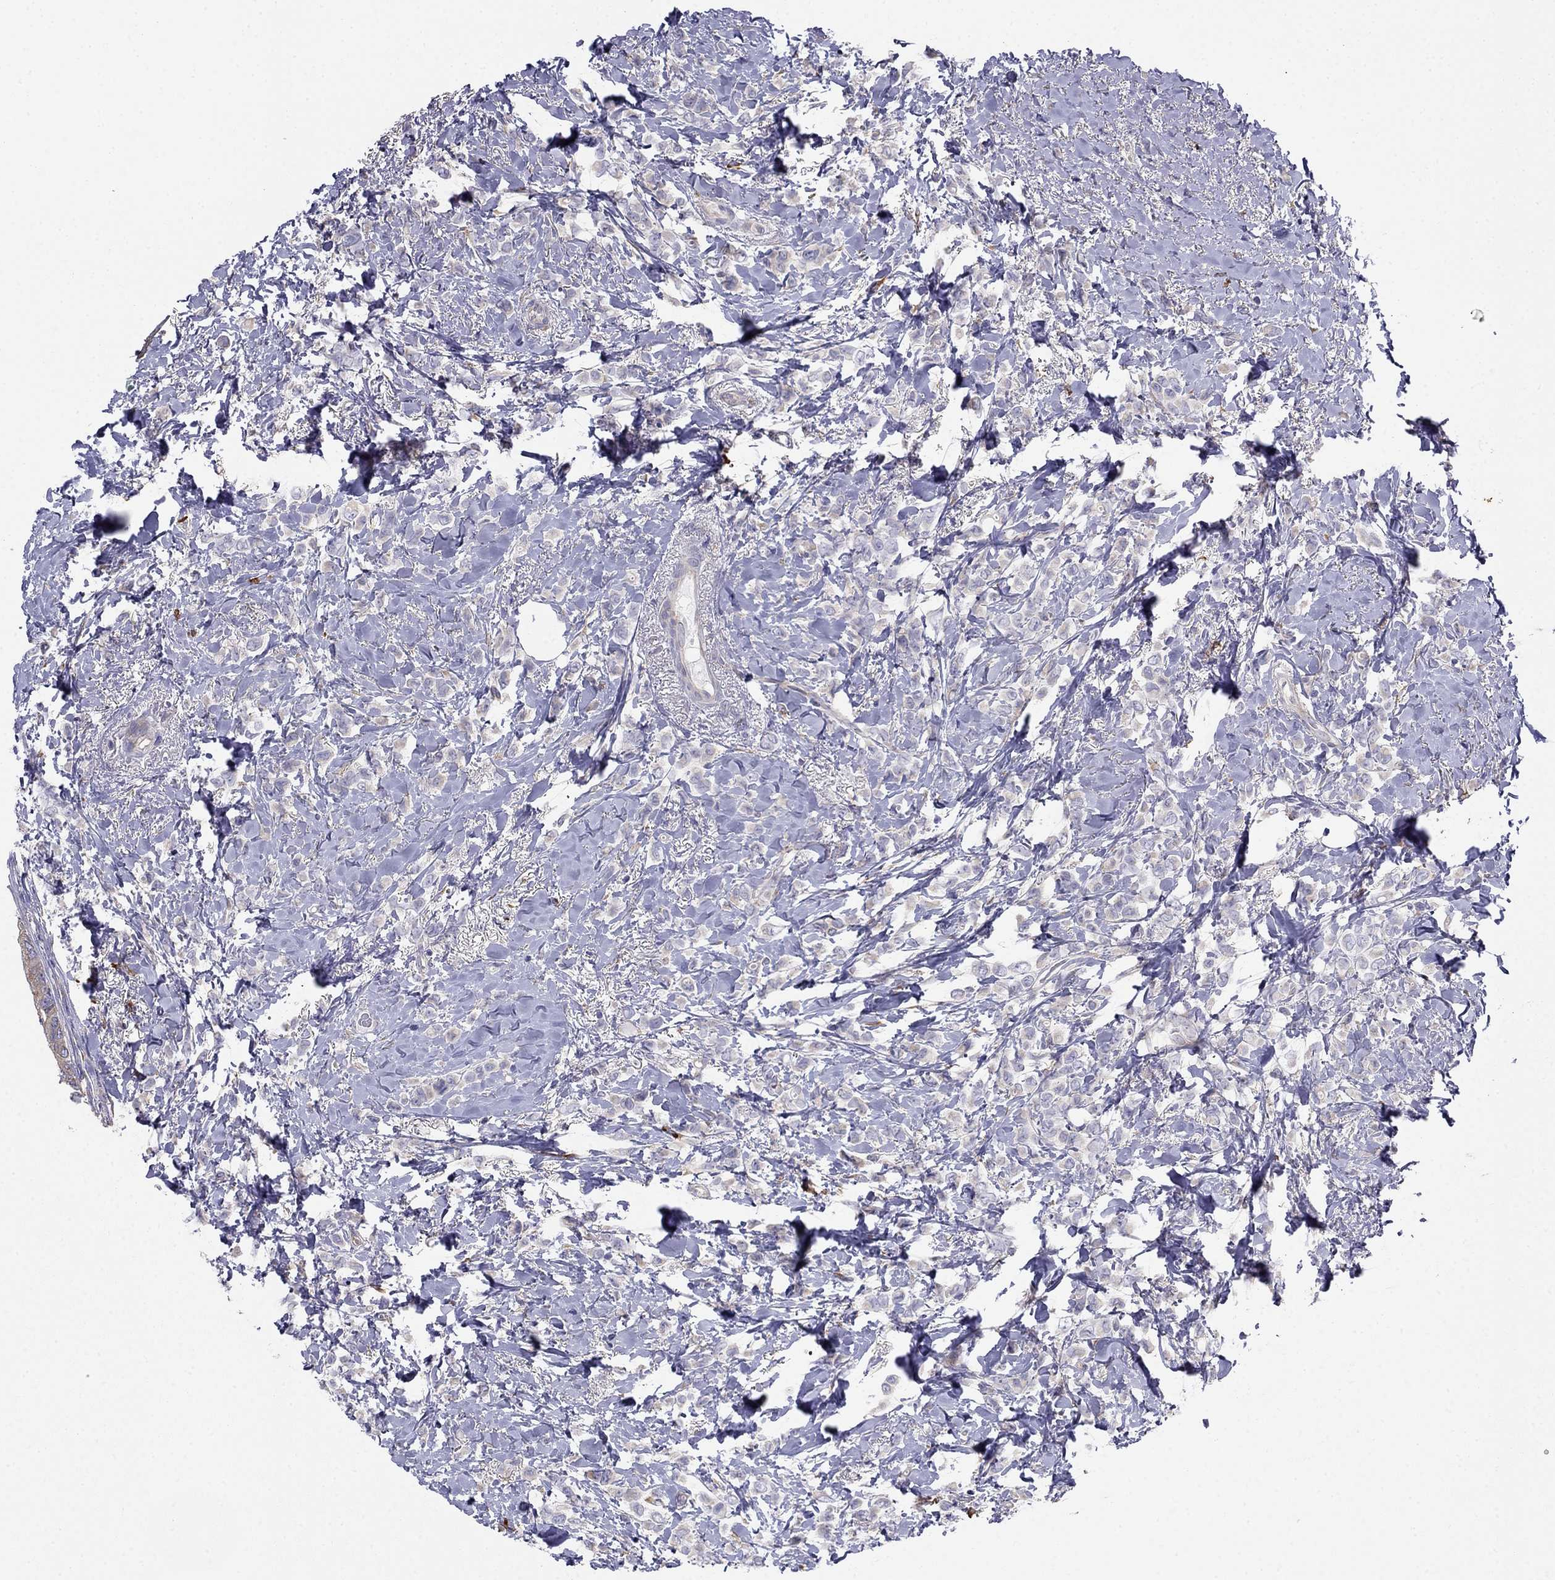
{"staining": {"intensity": "negative", "quantity": "none", "location": "none"}, "tissue": "breast cancer", "cell_type": "Tumor cells", "image_type": "cancer", "snomed": [{"axis": "morphology", "description": "Lobular carcinoma"}, {"axis": "topography", "description": "Breast"}], "caption": "Immunohistochemistry photomicrograph of neoplastic tissue: breast cancer (lobular carcinoma) stained with DAB (3,3'-diaminobenzidine) displays no significant protein positivity in tumor cells.", "gene": "LONRF2", "patient": {"sex": "female", "age": 66}}